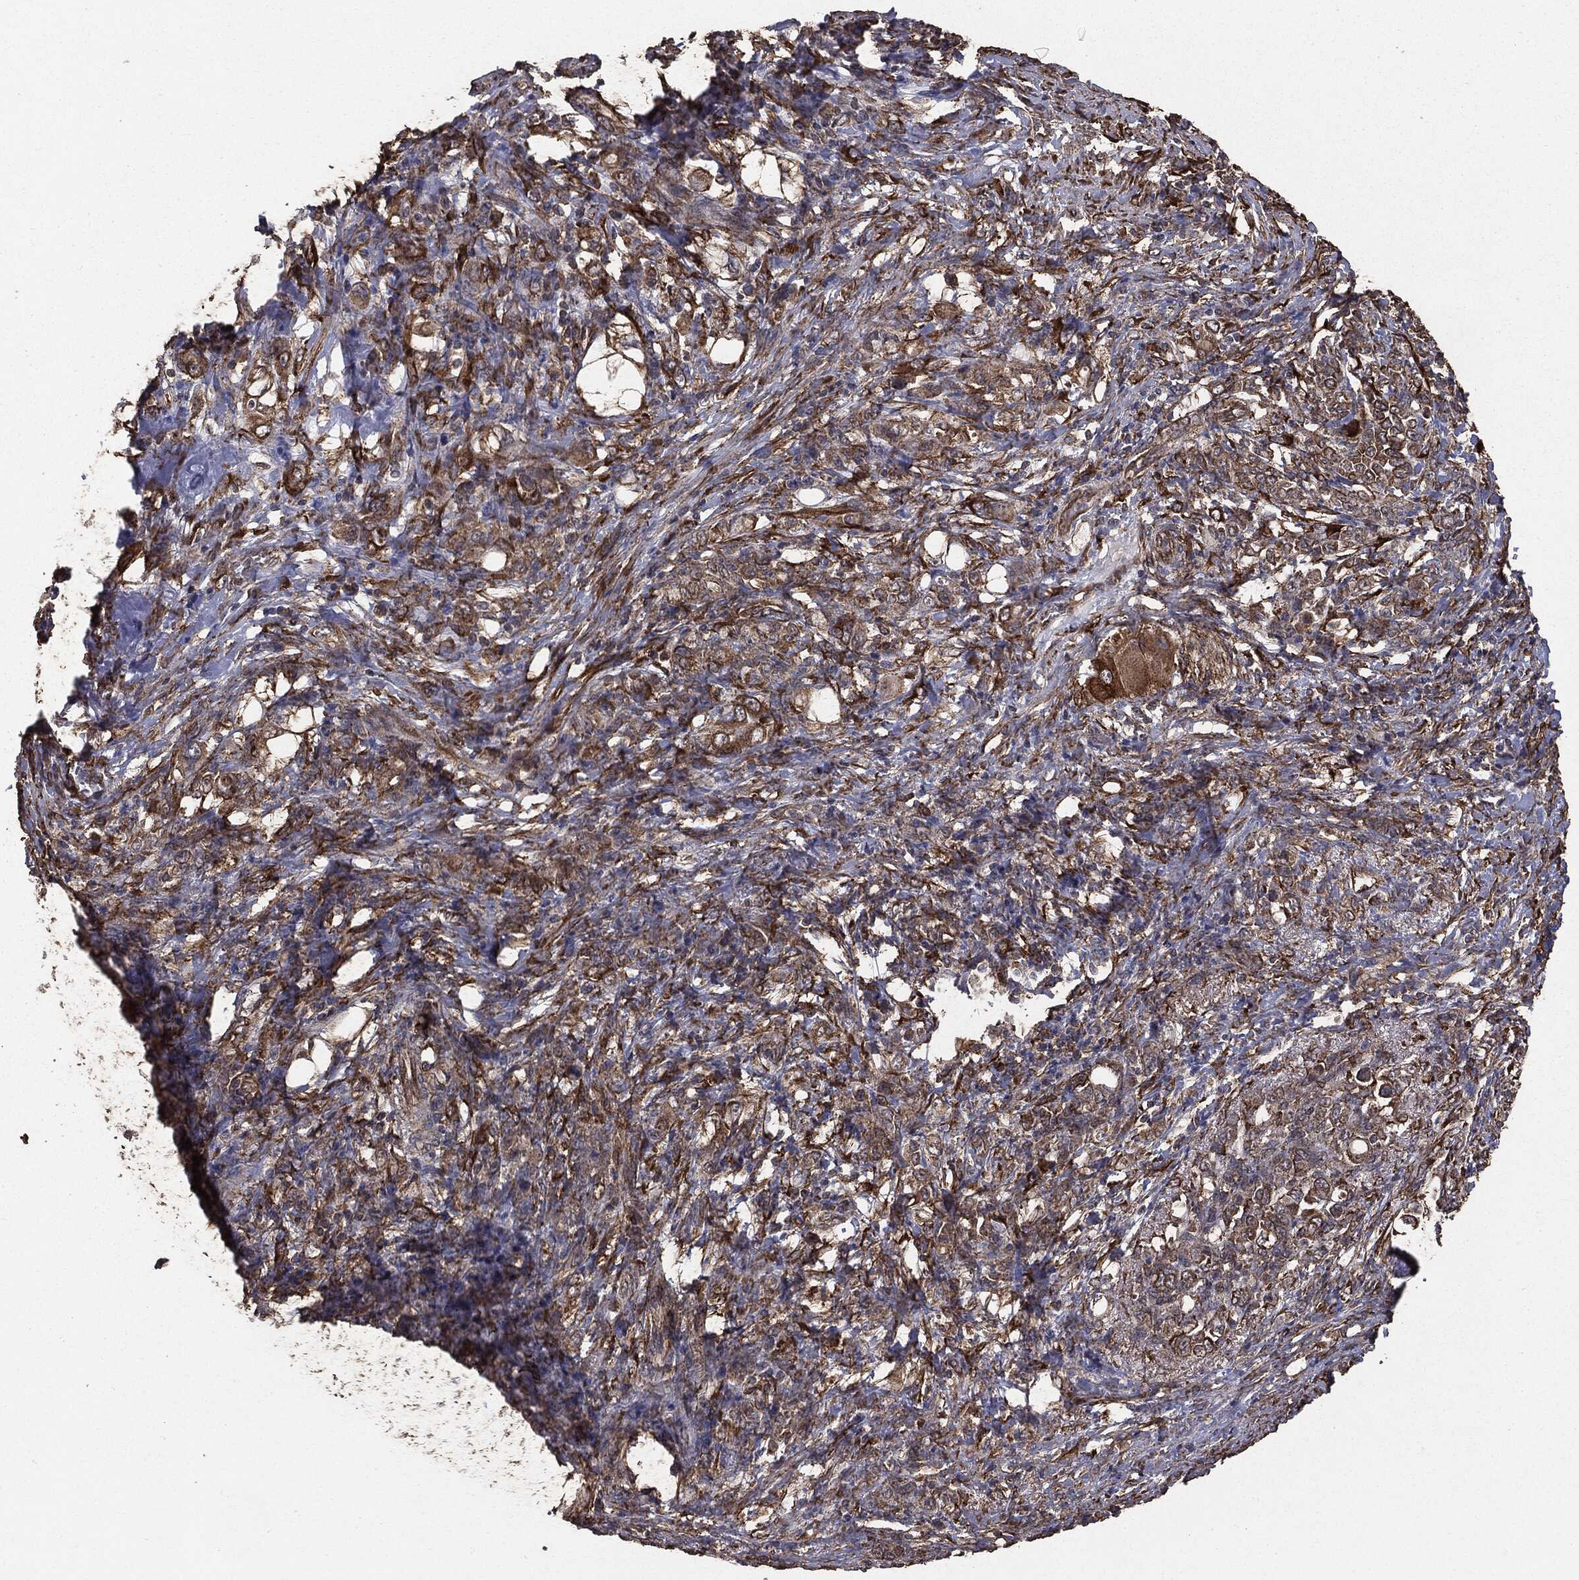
{"staining": {"intensity": "moderate", "quantity": "25%-75%", "location": "cytoplasmic/membranous"}, "tissue": "stomach cancer", "cell_type": "Tumor cells", "image_type": "cancer", "snomed": [{"axis": "morphology", "description": "Normal tissue, NOS"}, {"axis": "morphology", "description": "Adenocarcinoma, NOS"}, {"axis": "topography", "description": "Stomach"}], "caption": "Human stomach adenocarcinoma stained with a brown dye reveals moderate cytoplasmic/membranous positive staining in about 25%-75% of tumor cells.", "gene": "MTOR", "patient": {"sex": "female", "age": 79}}